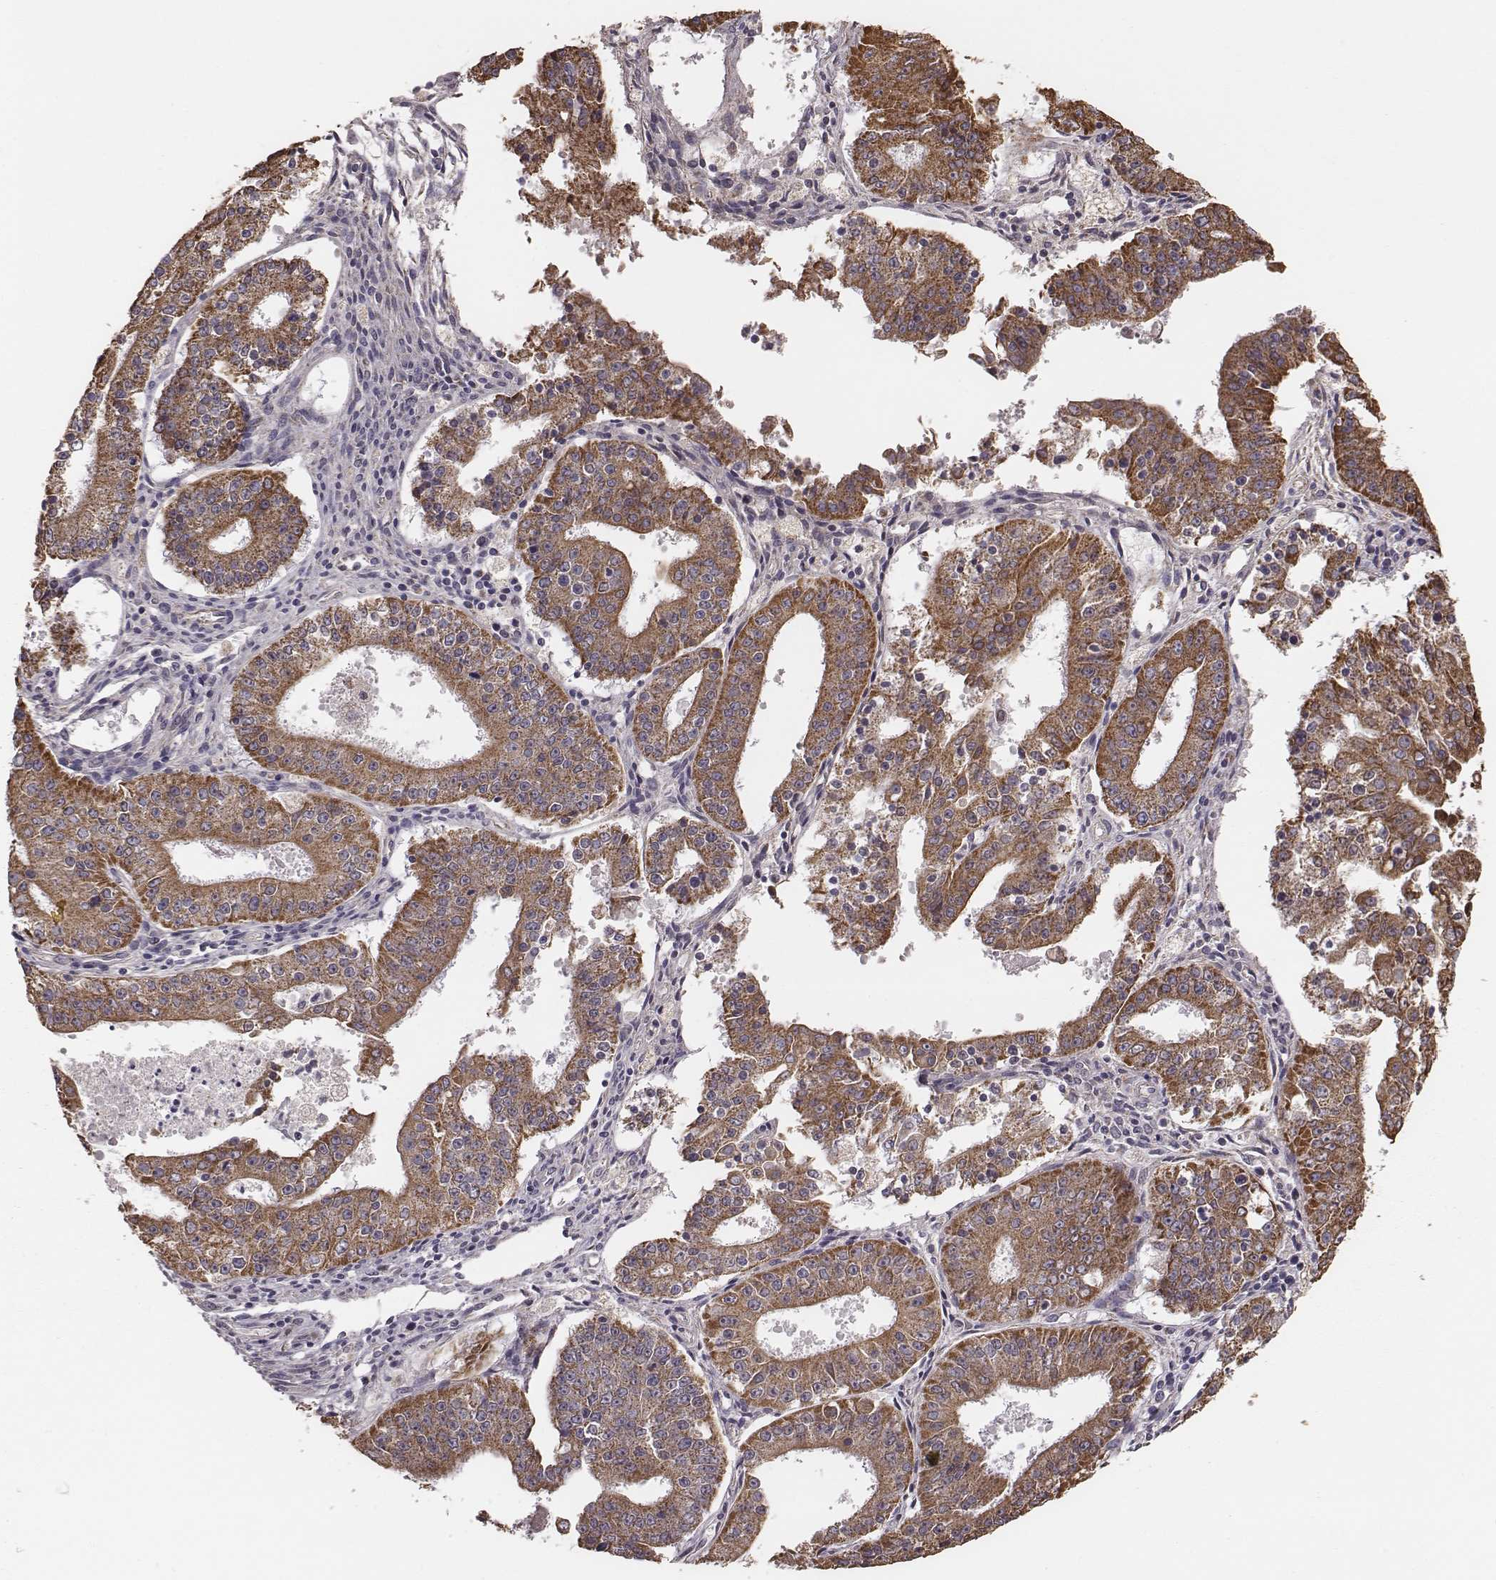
{"staining": {"intensity": "moderate", "quantity": ">75%", "location": "cytoplasmic/membranous"}, "tissue": "ovarian cancer", "cell_type": "Tumor cells", "image_type": "cancer", "snomed": [{"axis": "morphology", "description": "Carcinoma, endometroid"}, {"axis": "topography", "description": "Ovary"}], "caption": "Ovarian cancer was stained to show a protein in brown. There is medium levels of moderate cytoplasmic/membranous staining in approximately >75% of tumor cells.", "gene": "HAVCR1", "patient": {"sex": "female", "age": 42}}